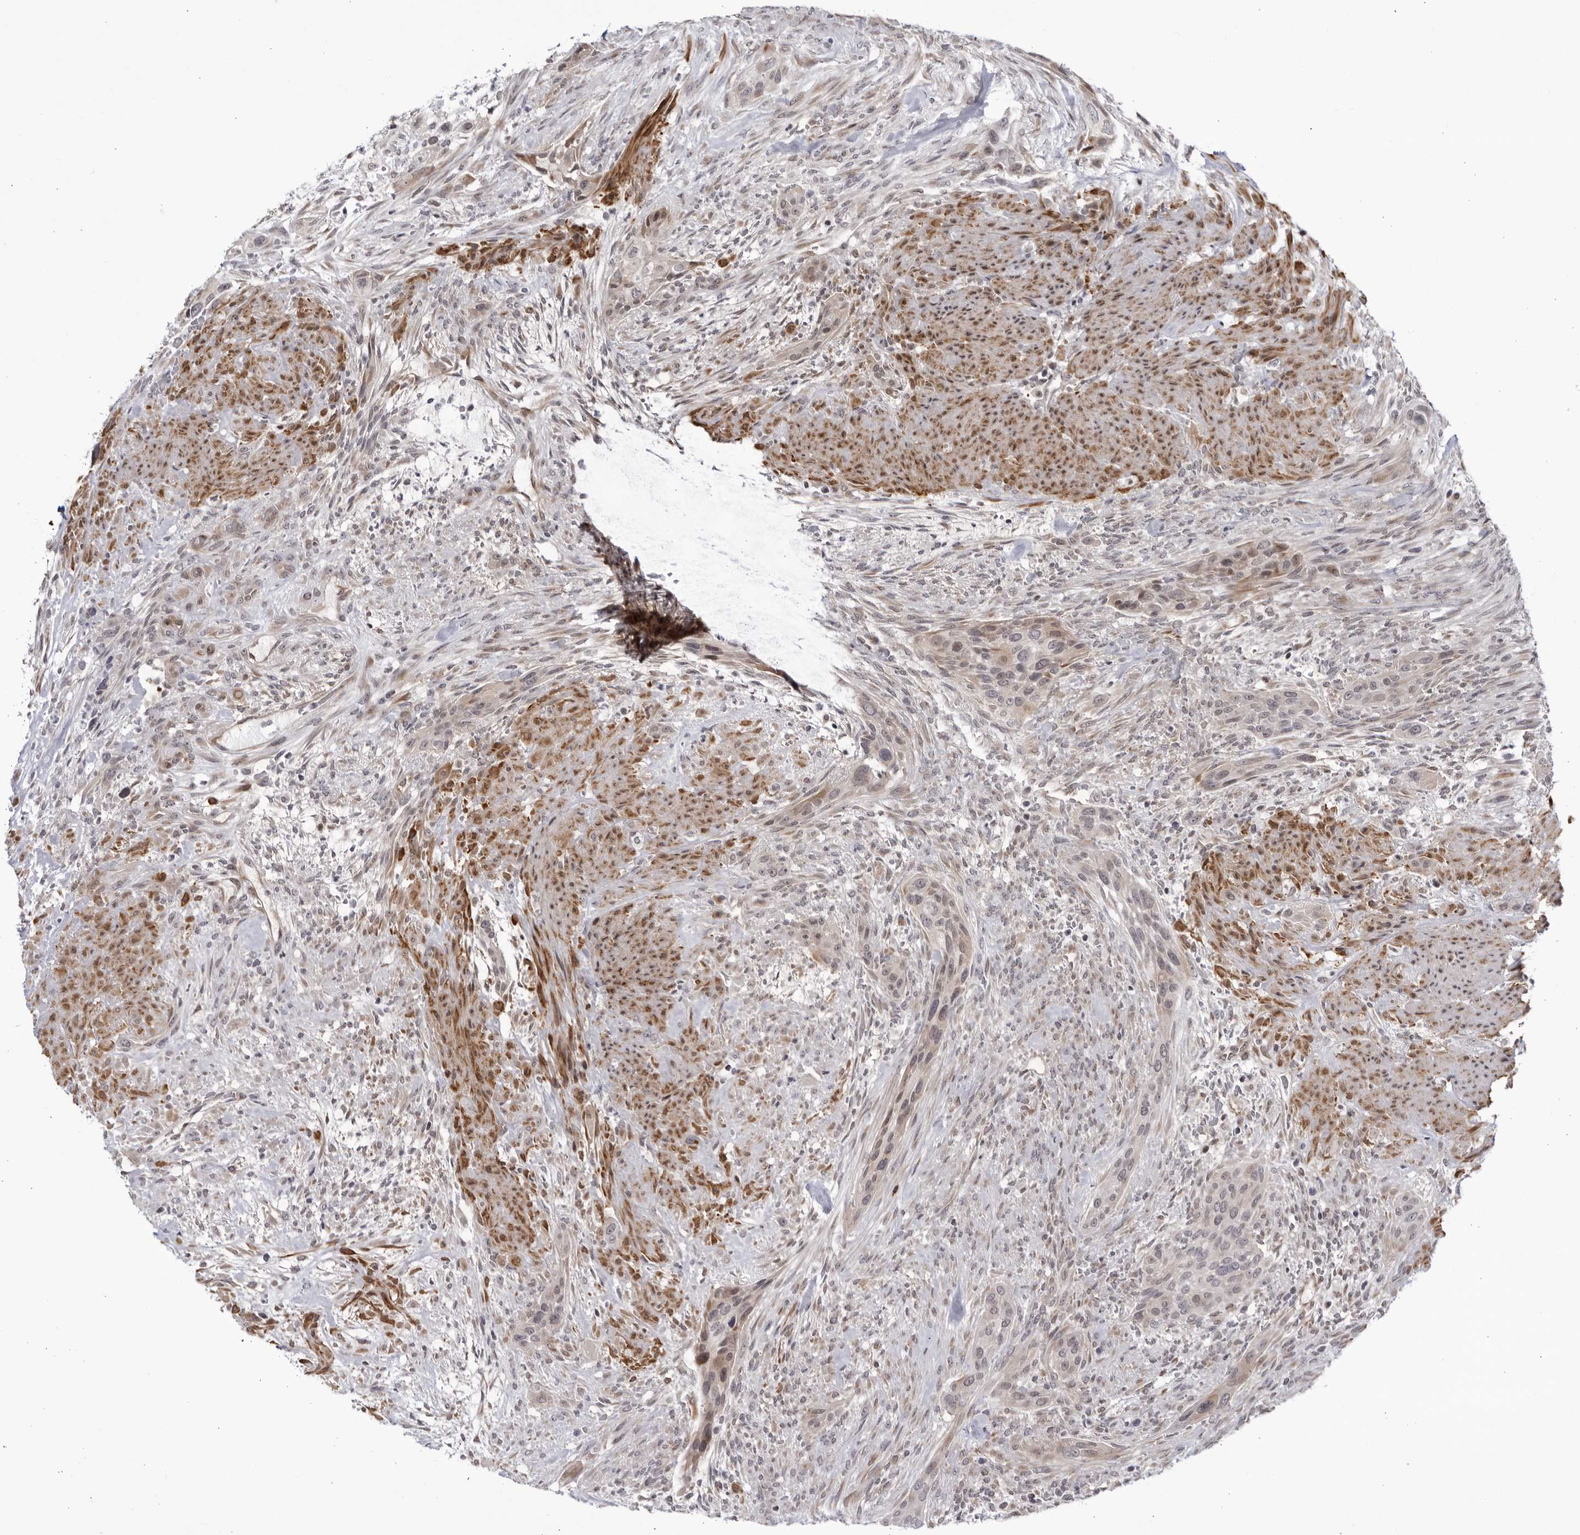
{"staining": {"intensity": "moderate", "quantity": "25%-75%", "location": "cytoplasmic/membranous"}, "tissue": "urothelial cancer", "cell_type": "Tumor cells", "image_type": "cancer", "snomed": [{"axis": "morphology", "description": "Urothelial carcinoma, High grade"}, {"axis": "topography", "description": "Urinary bladder"}], "caption": "Tumor cells reveal moderate cytoplasmic/membranous expression in about 25%-75% of cells in urothelial carcinoma (high-grade).", "gene": "CNBD1", "patient": {"sex": "male", "age": 35}}